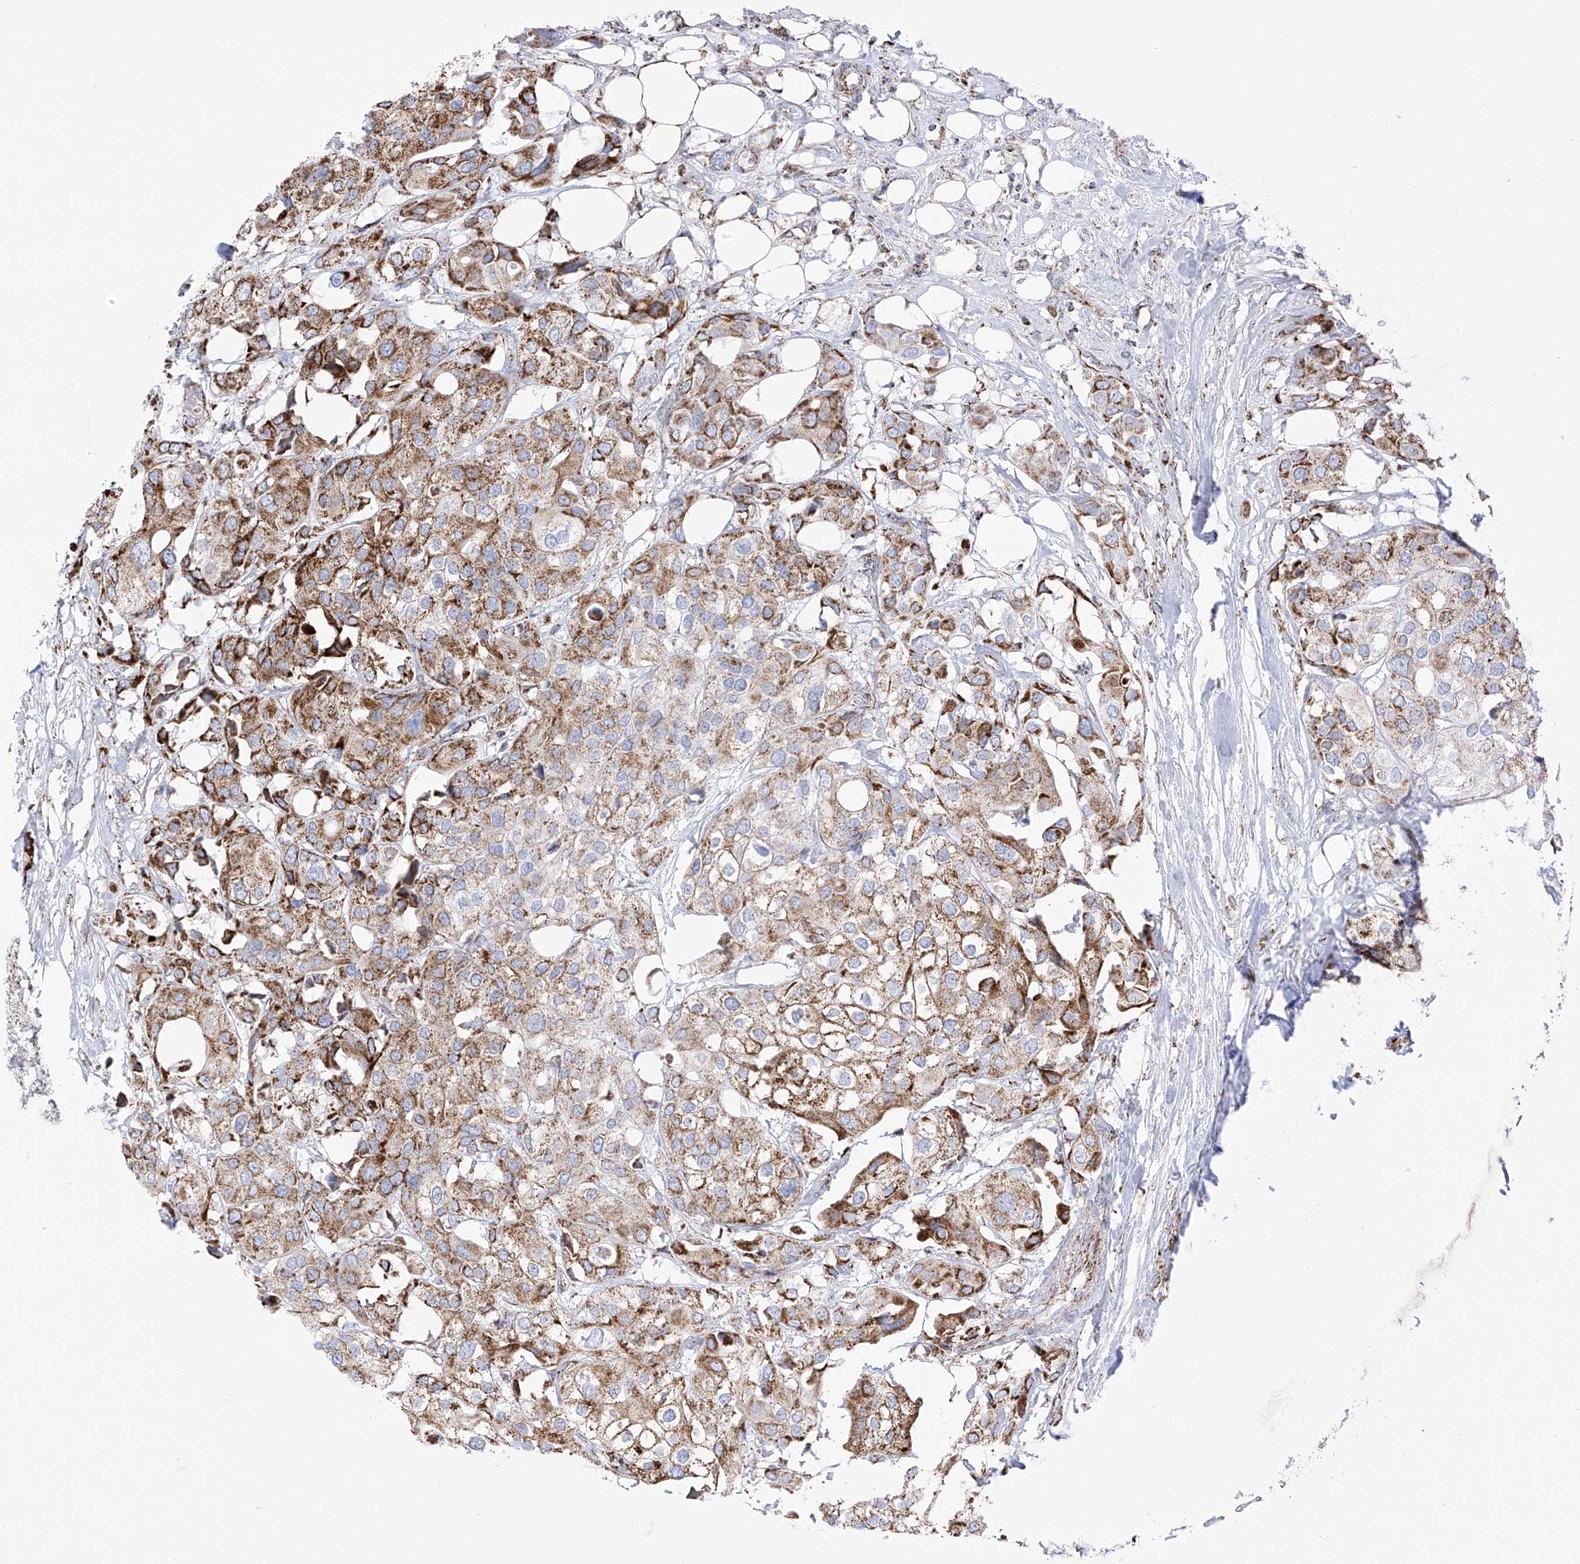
{"staining": {"intensity": "moderate", "quantity": ">75%", "location": "cytoplasmic/membranous"}, "tissue": "urothelial cancer", "cell_type": "Tumor cells", "image_type": "cancer", "snomed": [{"axis": "morphology", "description": "Urothelial carcinoma, High grade"}, {"axis": "topography", "description": "Urinary bladder"}], "caption": "Protein staining of high-grade urothelial carcinoma tissue demonstrates moderate cytoplasmic/membranous positivity in about >75% of tumor cells.", "gene": "XKR3", "patient": {"sex": "male", "age": 64}}